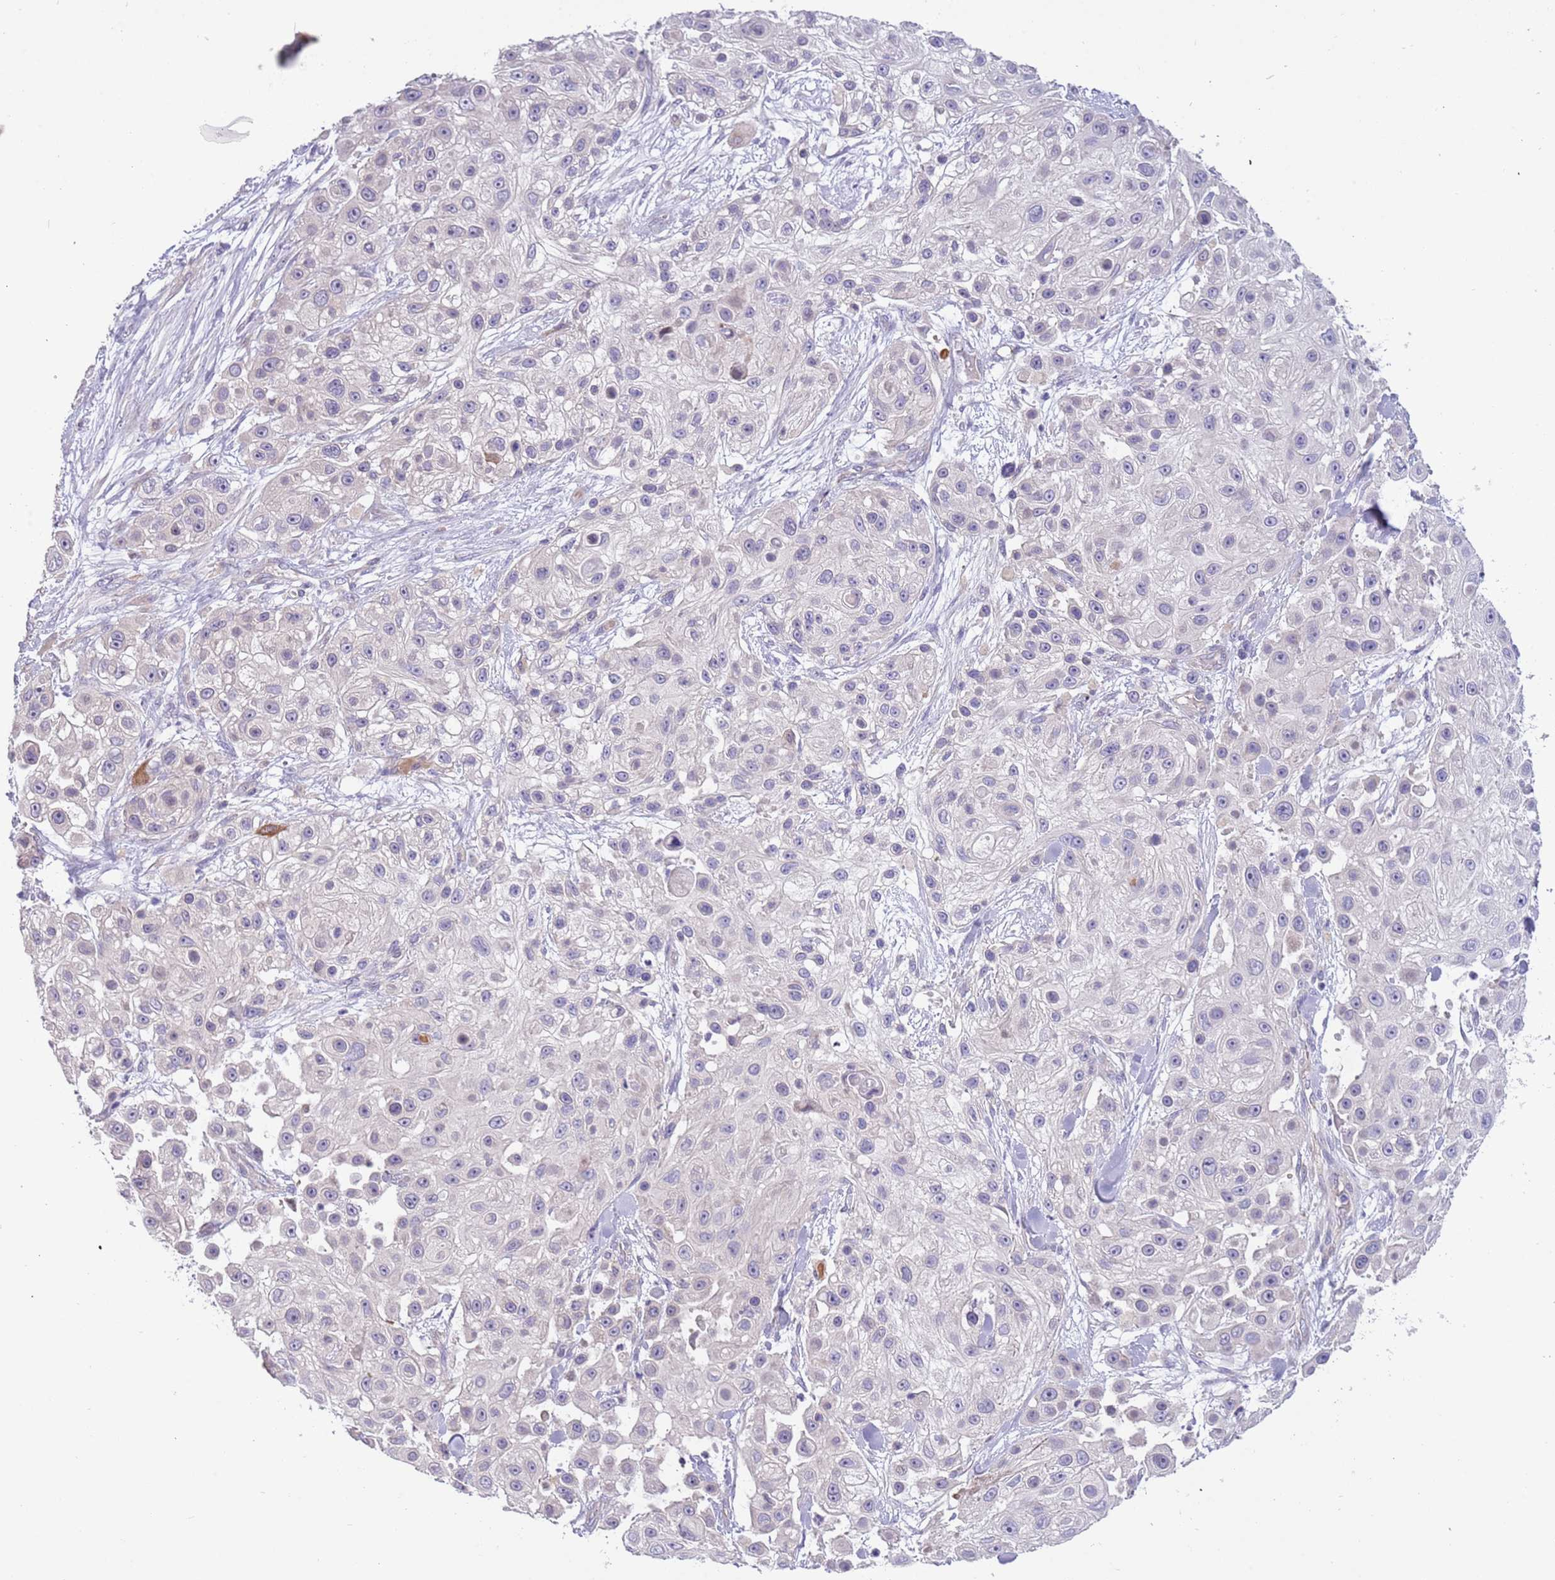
{"staining": {"intensity": "negative", "quantity": "none", "location": "none"}, "tissue": "skin cancer", "cell_type": "Tumor cells", "image_type": "cancer", "snomed": [{"axis": "morphology", "description": "Squamous cell carcinoma, NOS"}, {"axis": "topography", "description": "Skin"}], "caption": "Immunohistochemistry histopathology image of skin cancer (squamous cell carcinoma) stained for a protein (brown), which reveals no positivity in tumor cells.", "gene": "CABYR", "patient": {"sex": "male", "age": 67}}